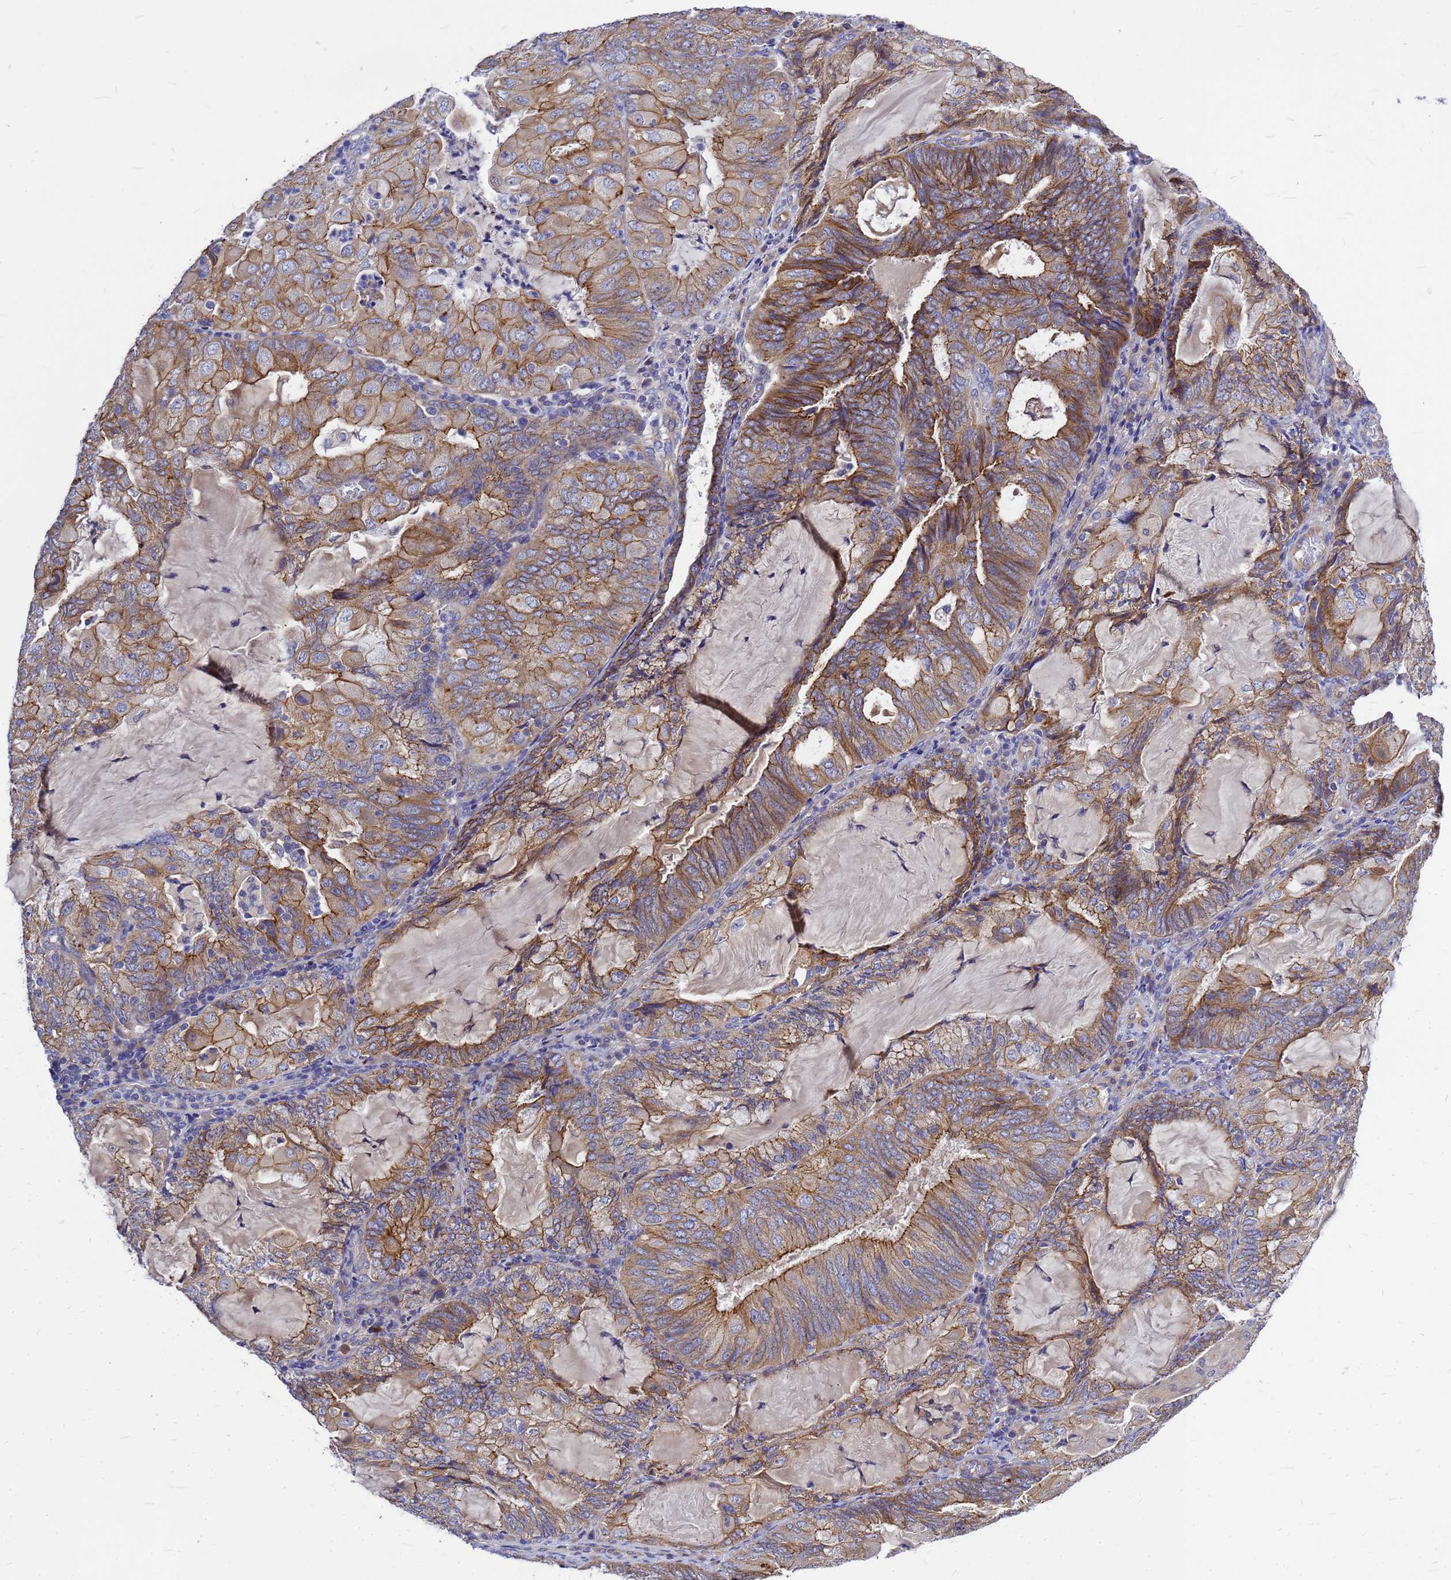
{"staining": {"intensity": "moderate", "quantity": ">75%", "location": "cytoplasmic/membranous"}, "tissue": "endometrial cancer", "cell_type": "Tumor cells", "image_type": "cancer", "snomed": [{"axis": "morphology", "description": "Adenocarcinoma, NOS"}, {"axis": "topography", "description": "Endometrium"}], "caption": "An image of human adenocarcinoma (endometrial) stained for a protein demonstrates moderate cytoplasmic/membranous brown staining in tumor cells. The protein of interest is stained brown, and the nuclei are stained in blue (DAB IHC with brightfield microscopy, high magnification).", "gene": "FBXW5", "patient": {"sex": "female", "age": 81}}